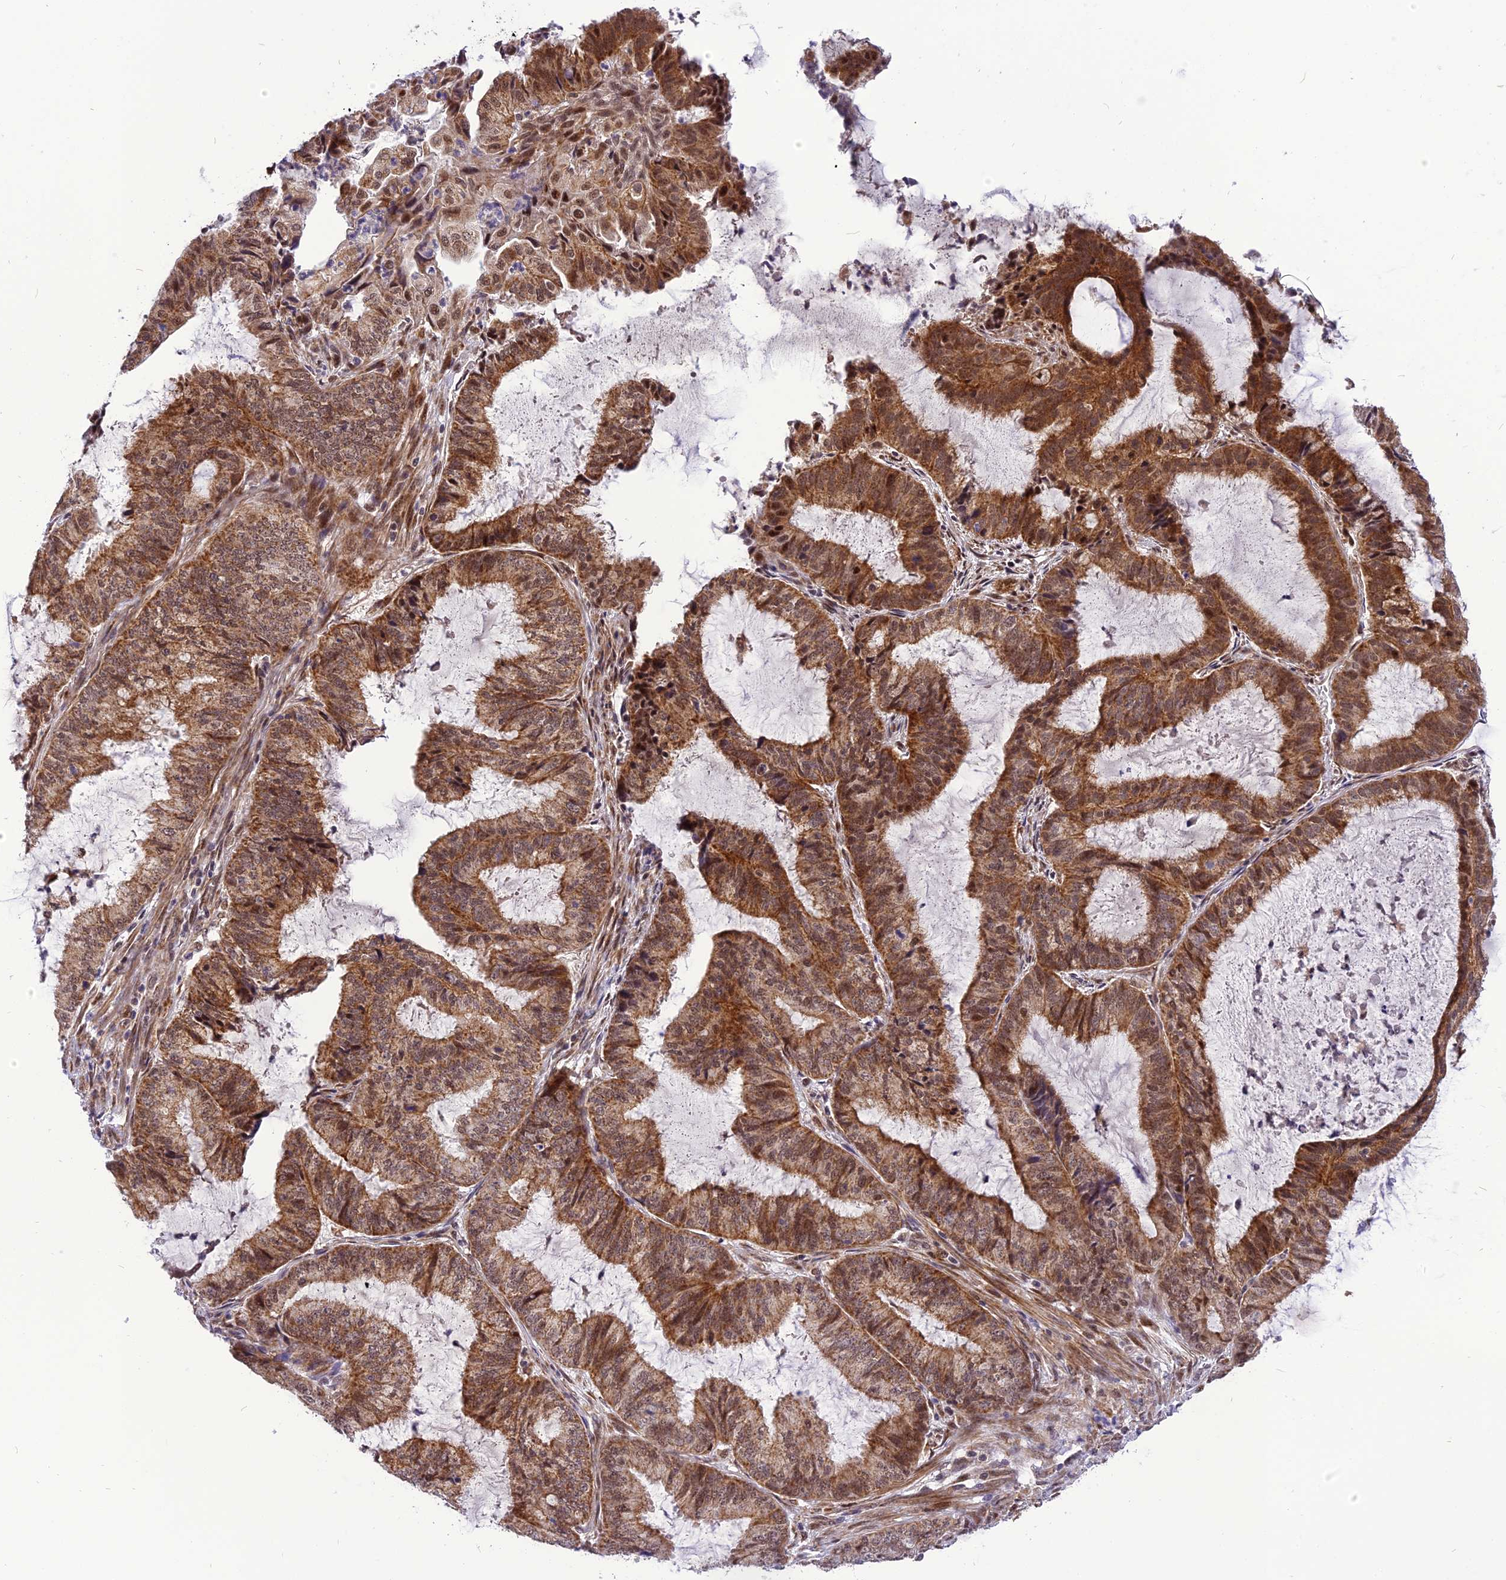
{"staining": {"intensity": "moderate", "quantity": ">75%", "location": "cytoplasmic/membranous,nuclear"}, "tissue": "endometrial cancer", "cell_type": "Tumor cells", "image_type": "cancer", "snomed": [{"axis": "morphology", "description": "Adenocarcinoma, NOS"}, {"axis": "topography", "description": "Endometrium"}], "caption": "Endometrial cancer tissue reveals moderate cytoplasmic/membranous and nuclear positivity in about >75% of tumor cells, visualized by immunohistochemistry. (DAB (3,3'-diaminobenzidine) = brown stain, brightfield microscopy at high magnification).", "gene": "CMC1", "patient": {"sex": "female", "age": 51}}